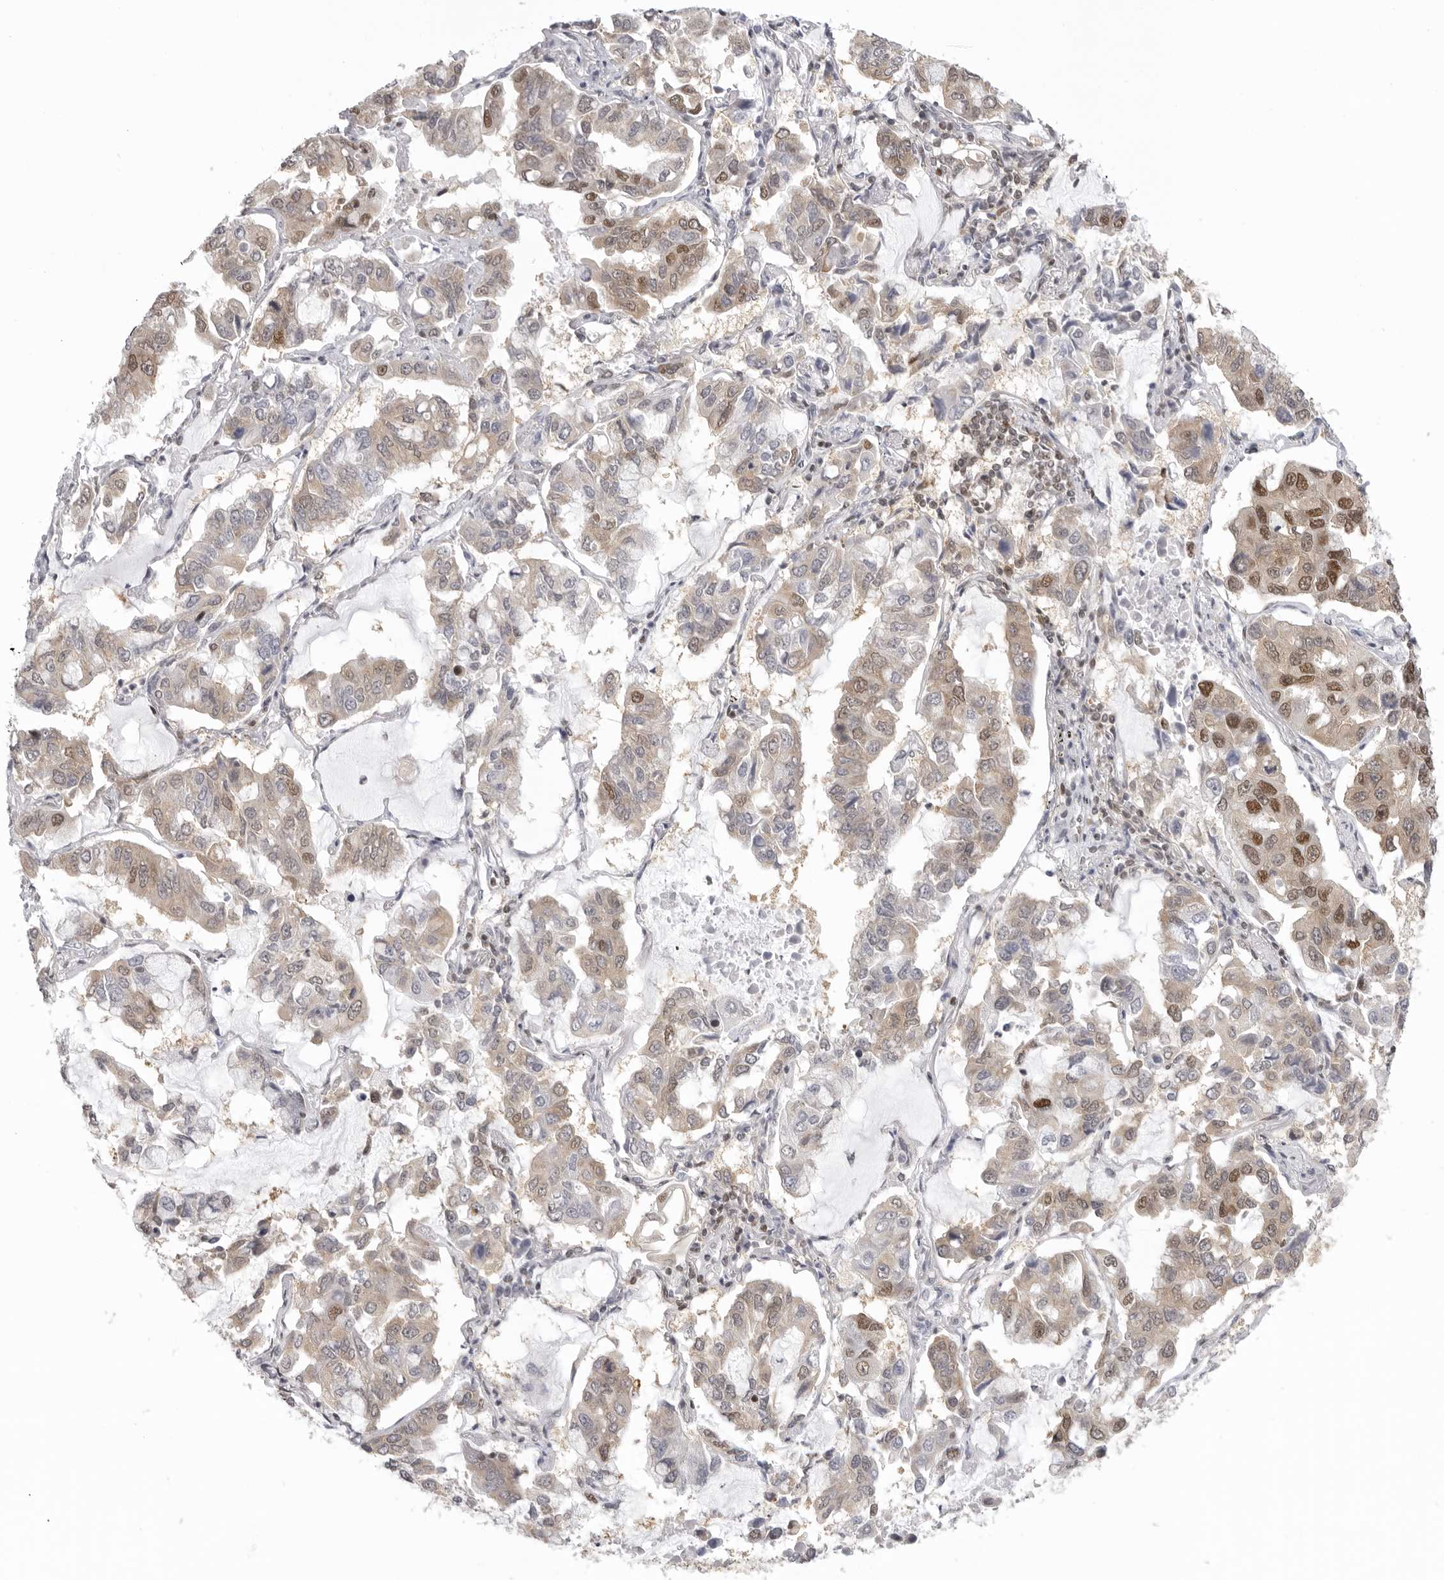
{"staining": {"intensity": "moderate", "quantity": "25%-75%", "location": "cytoplasmic/membranous,nuclear"}, "tissue": "lung cancer", "cell_type": "Tumor cells", "image_type": "cancer", "snomed": [{"axis": "morphology", "description": "Adenocarcinoma, NOS"}, {"axis": "topography", "description": "Lung"}], "caption": "IHC of human lung cancer (adenocarcinoma) shows medium levels of moderate cytoplasmic/membranous and nuclear positivity in approximately 25%-75% of tumor cells.", "gene": "RPA2", "patient": {"sex": "male", "age": 64}}